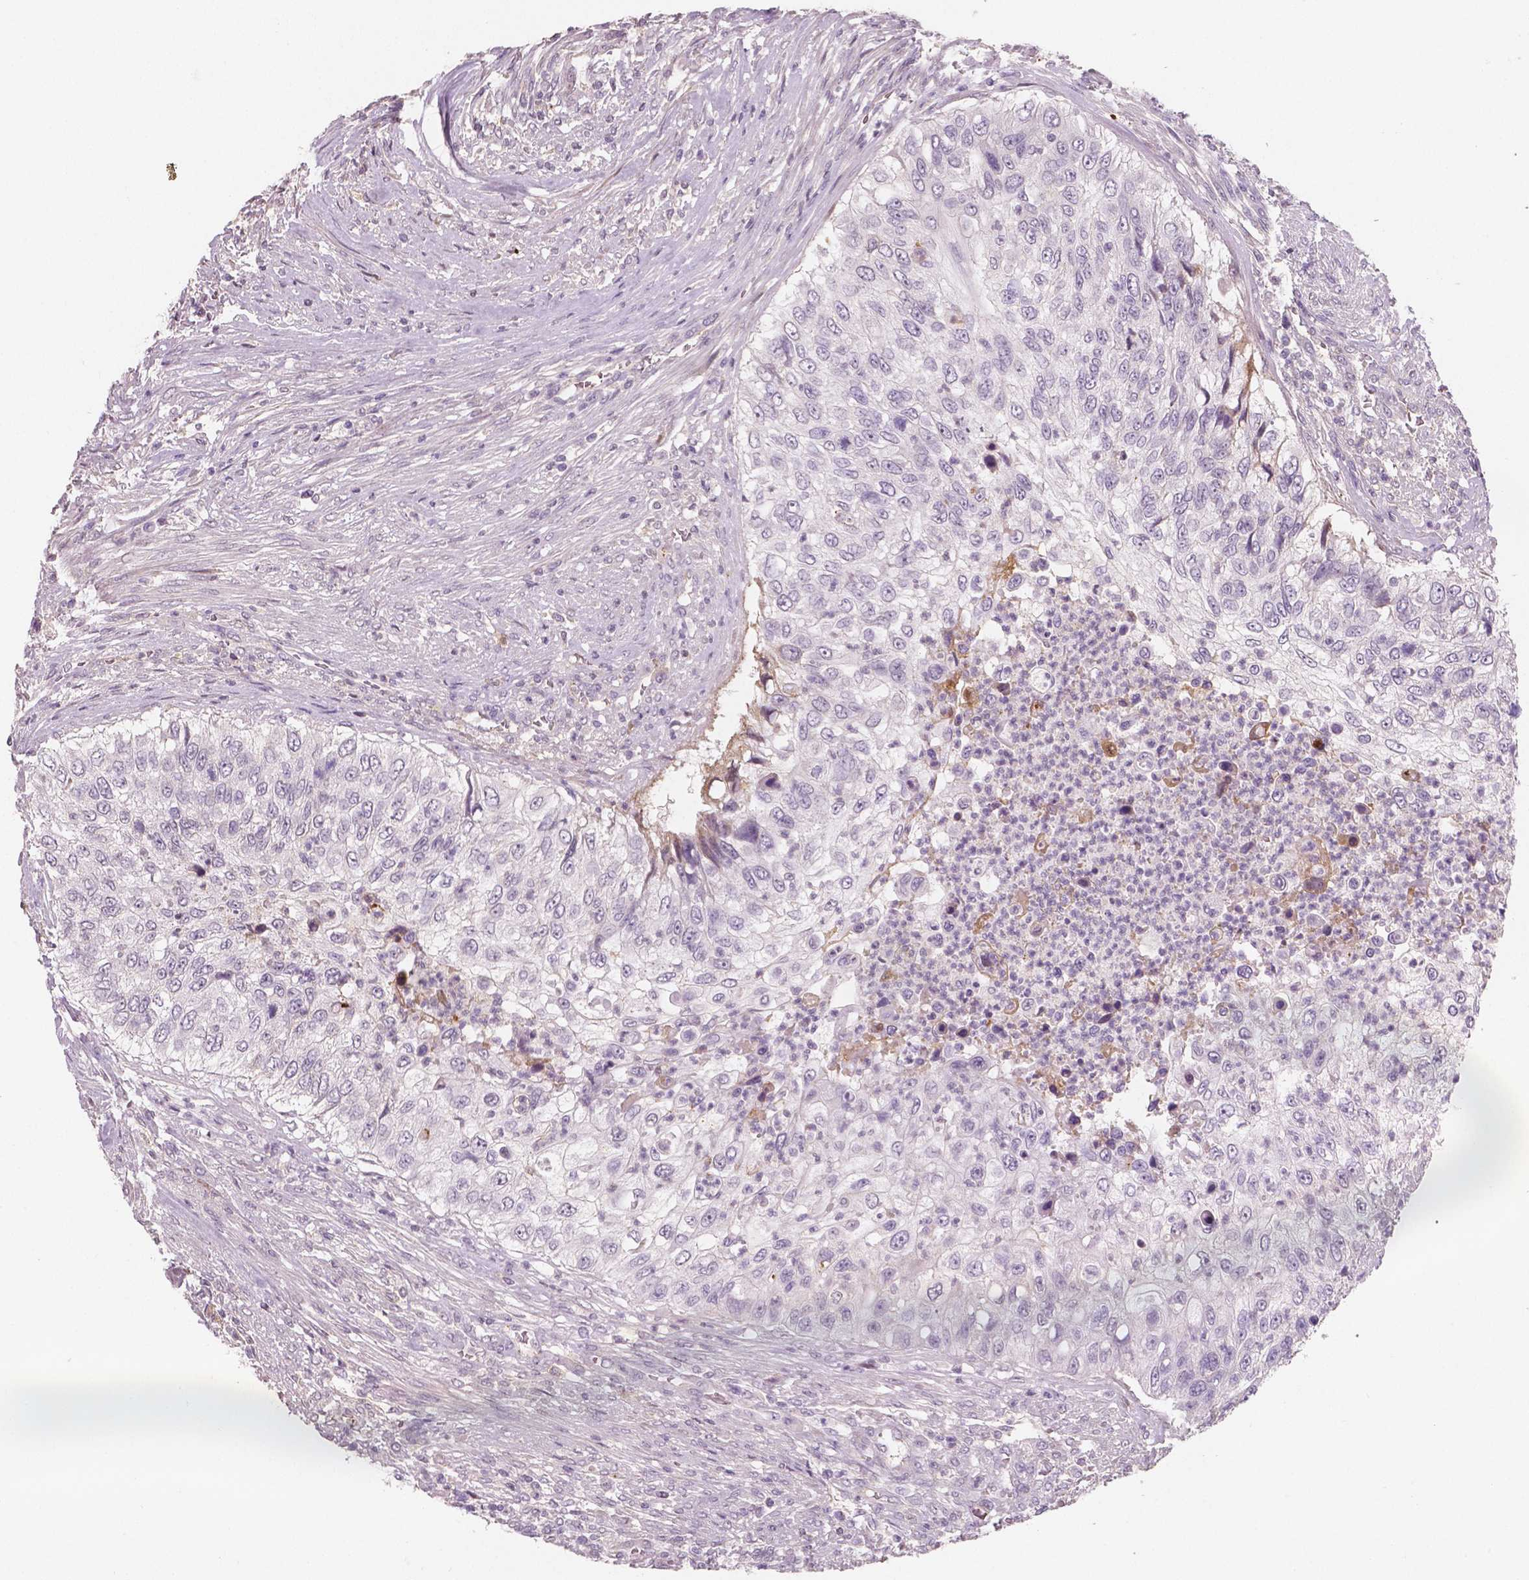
{"staining": {"intensity": "negative", "quantity": "none", "location": "none"}, "tissue": "urothelial cancer", "cell_type": "Tumor cells", "image_type": "cancer", "snomed": [{"axis": "morphology", "description": "Urothelial carcinoma, High grade"}, {"axis": "topography", "description": "Urinary bladder"}], "caption": "The immunohistochemistry (IHC) photomicrograph has no significant expression in tumor cells of urothelial cancer tissue.", "gene": "APOA4", "patient": {"sex": "female", "age": 60}}